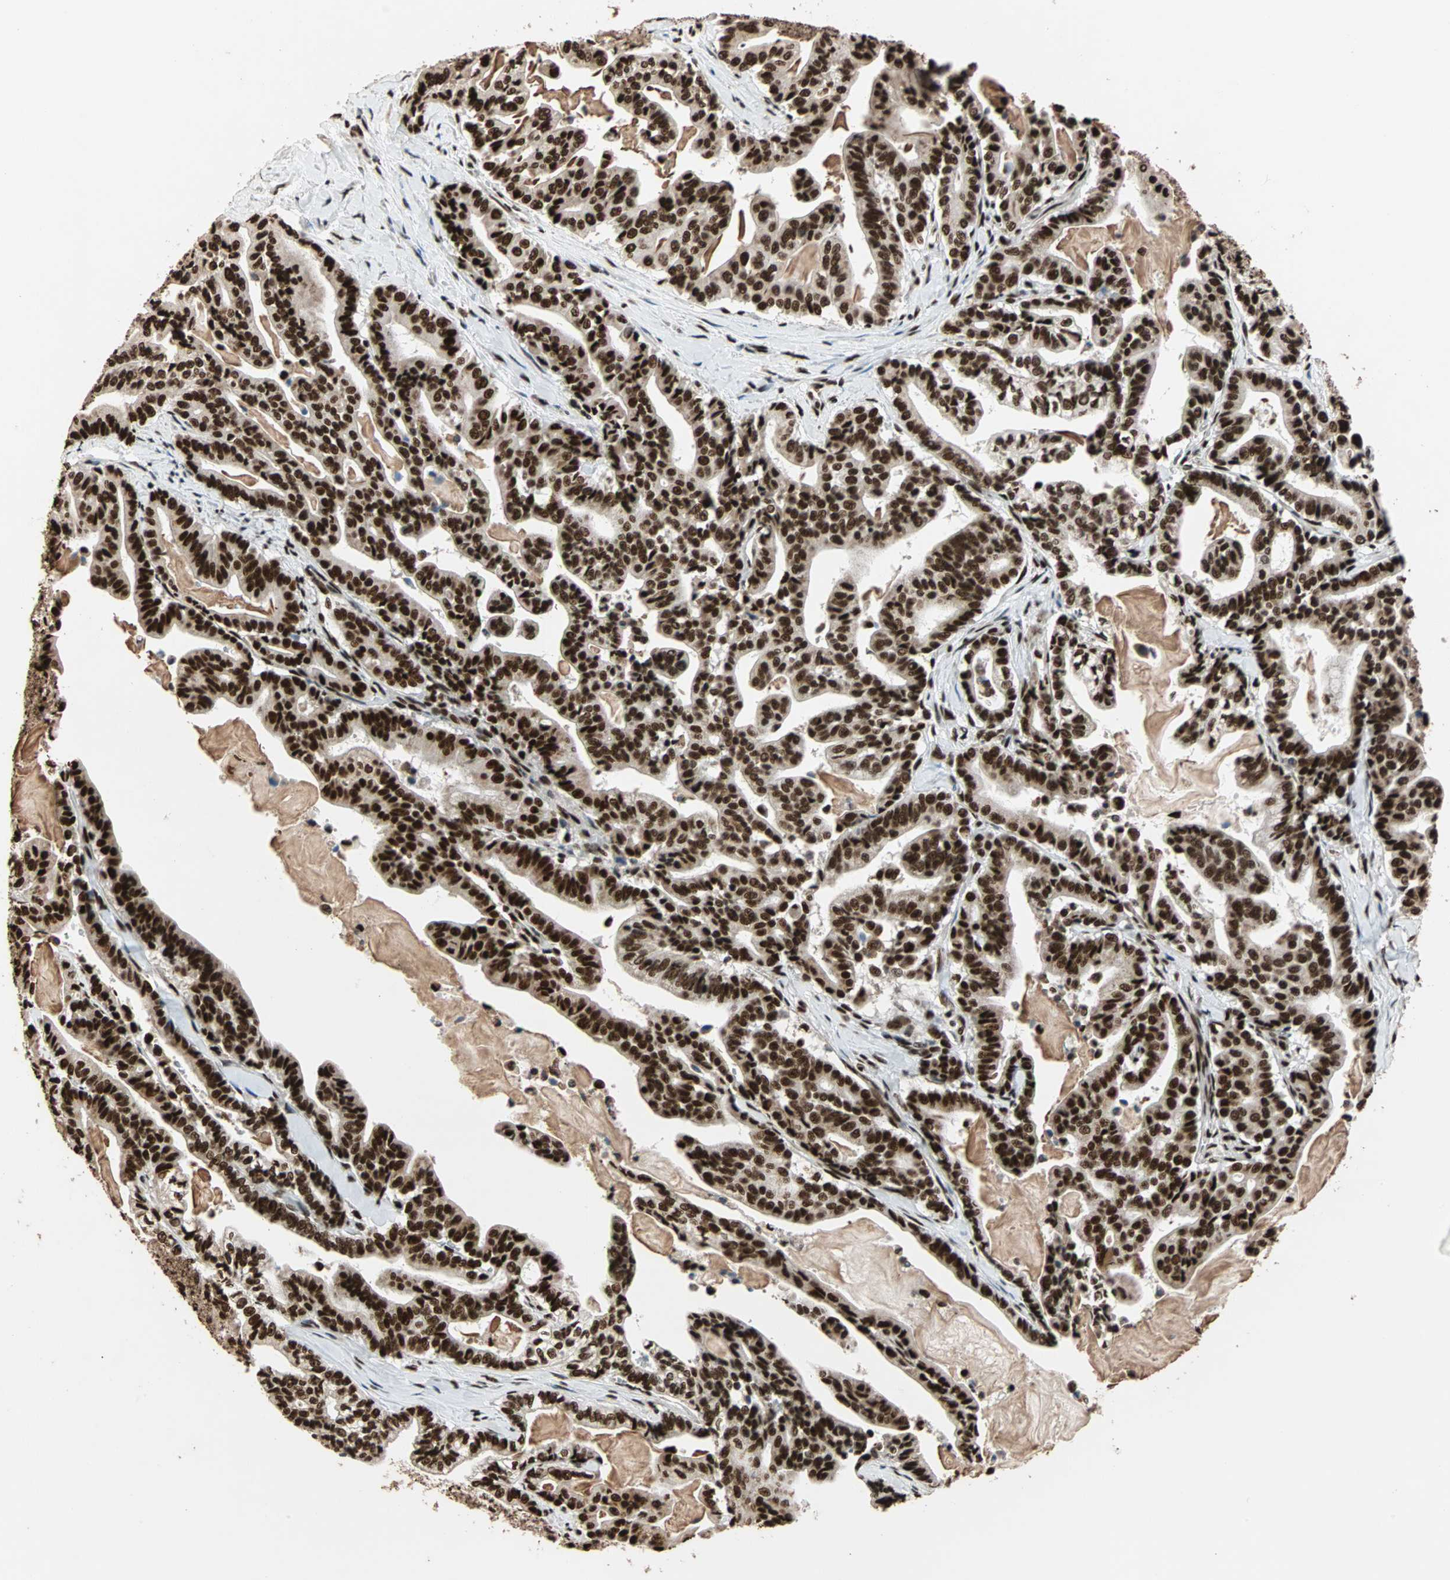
{"staining": {"intensity": "strong", "quantity": ">75%", "location": "nuclear"}, "tissue": "pancreatic cancer", "cell_type": "Tumor cells", "image_type": "cancer", "snomed": [{"axis": "morphology", "description": "Adenocarcinoma, NOS"}, {"axis": "topography", "description": "Pancreas"}], "caption": "This is an image of immunohistochemistry staining of pancreatic adenocarcinoma, which shows strong positivity in the nuclear of tumor cells.", "gene": "ILF2", "patient": {"sex": "male", "age": 63}}